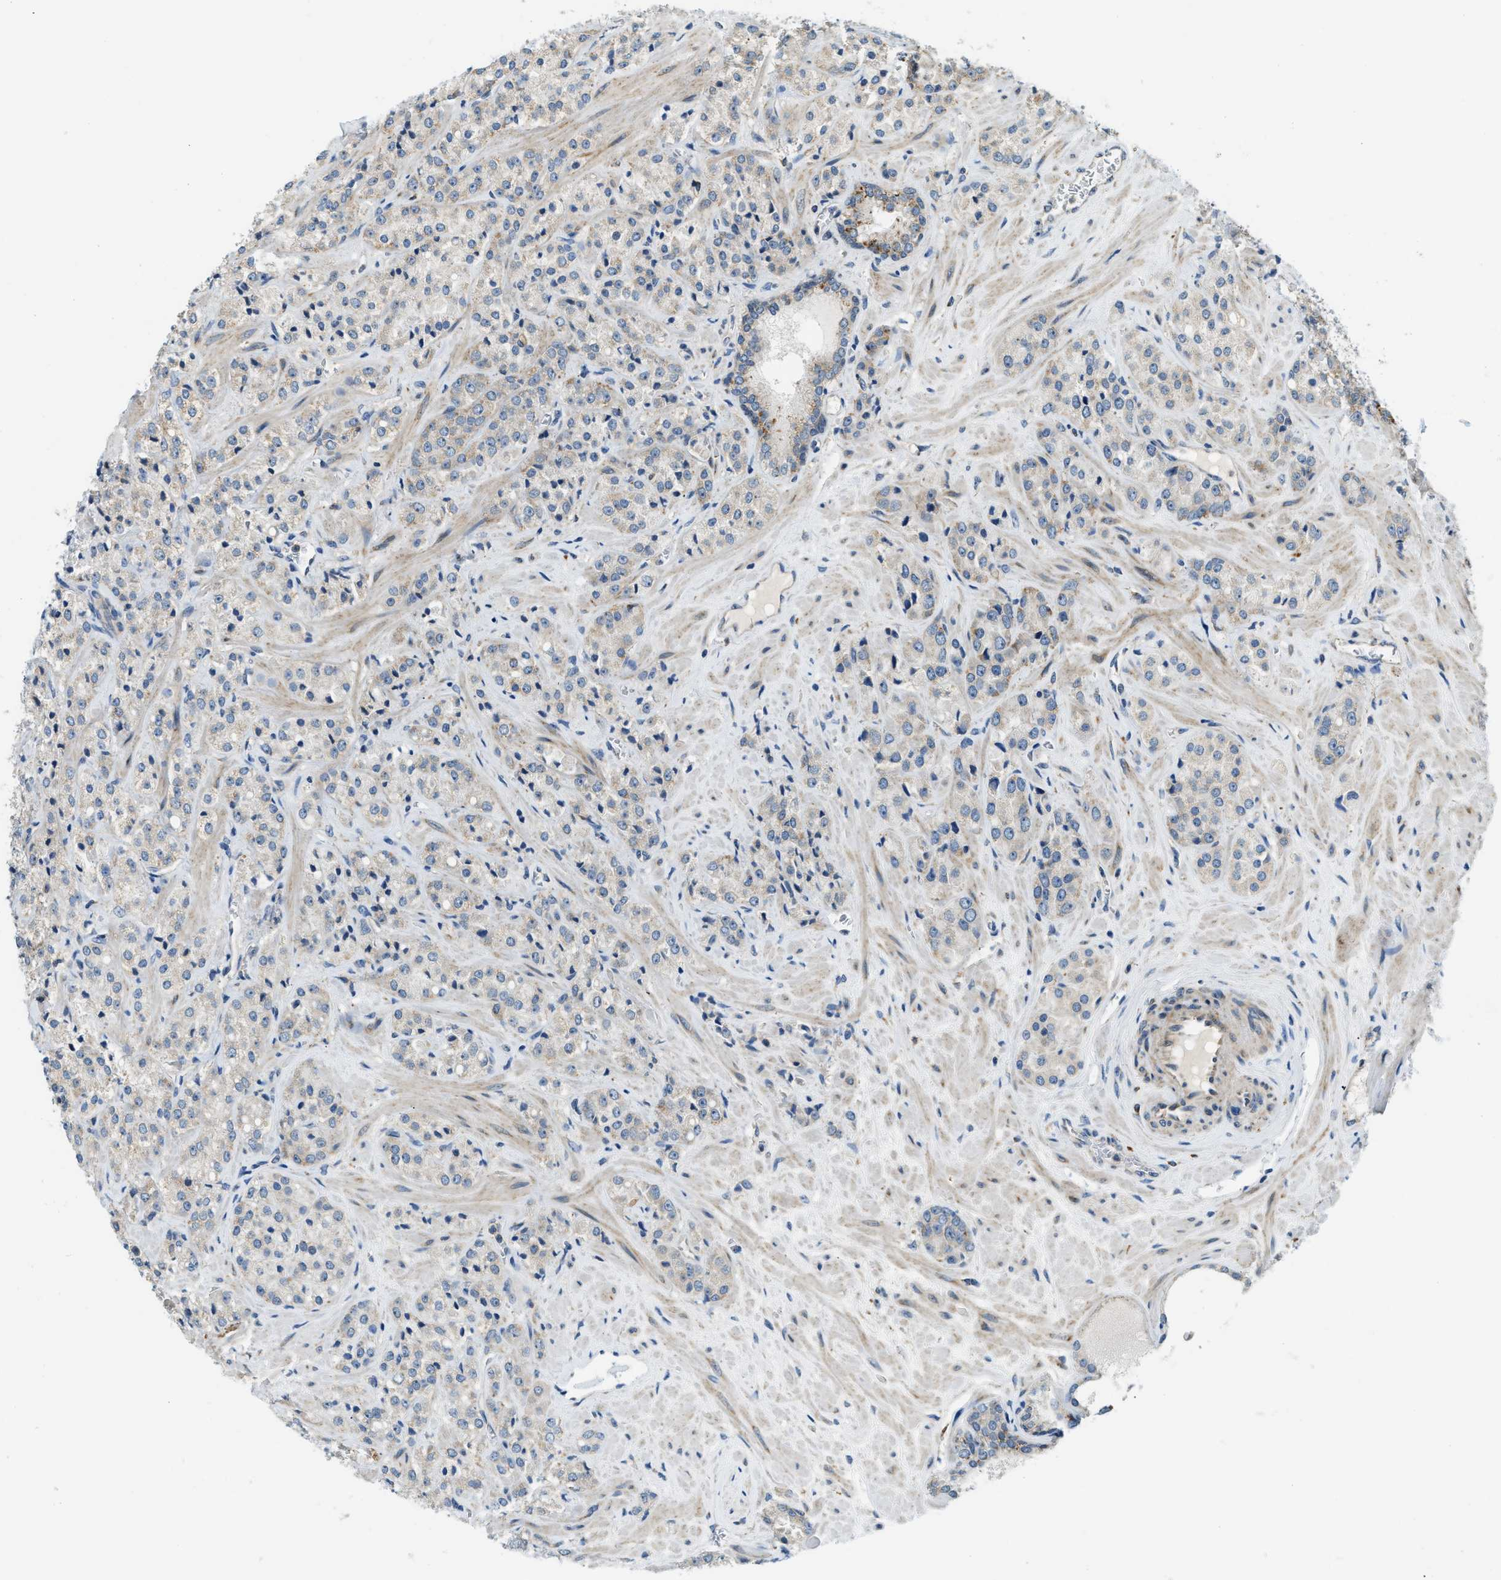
{"staining": {"intensity": "weak", "quantity": "25%-75%", "location": "cytoplasmic/membranous"}, "tissue": "prostate cancer", "cell_type": "Tumor cells", "image_type": "cancer", "snomed": [{"axis": "morphology", "description": "Adenocarcinoma, High grade"}, {"axis": "topography", "description": "Prostate"}], "caption": "Immunohistochemistry (IHC) photomicrograph of high-grade adenocarcinoma (prostate) stained for a protein (brown), which reveals low levels of weak cytoplasmic/membranous staining in approximately 25%-75% of tumor cells.", "gene": "STARD3NL", "patient": {"sex": "male", "age": 64}}